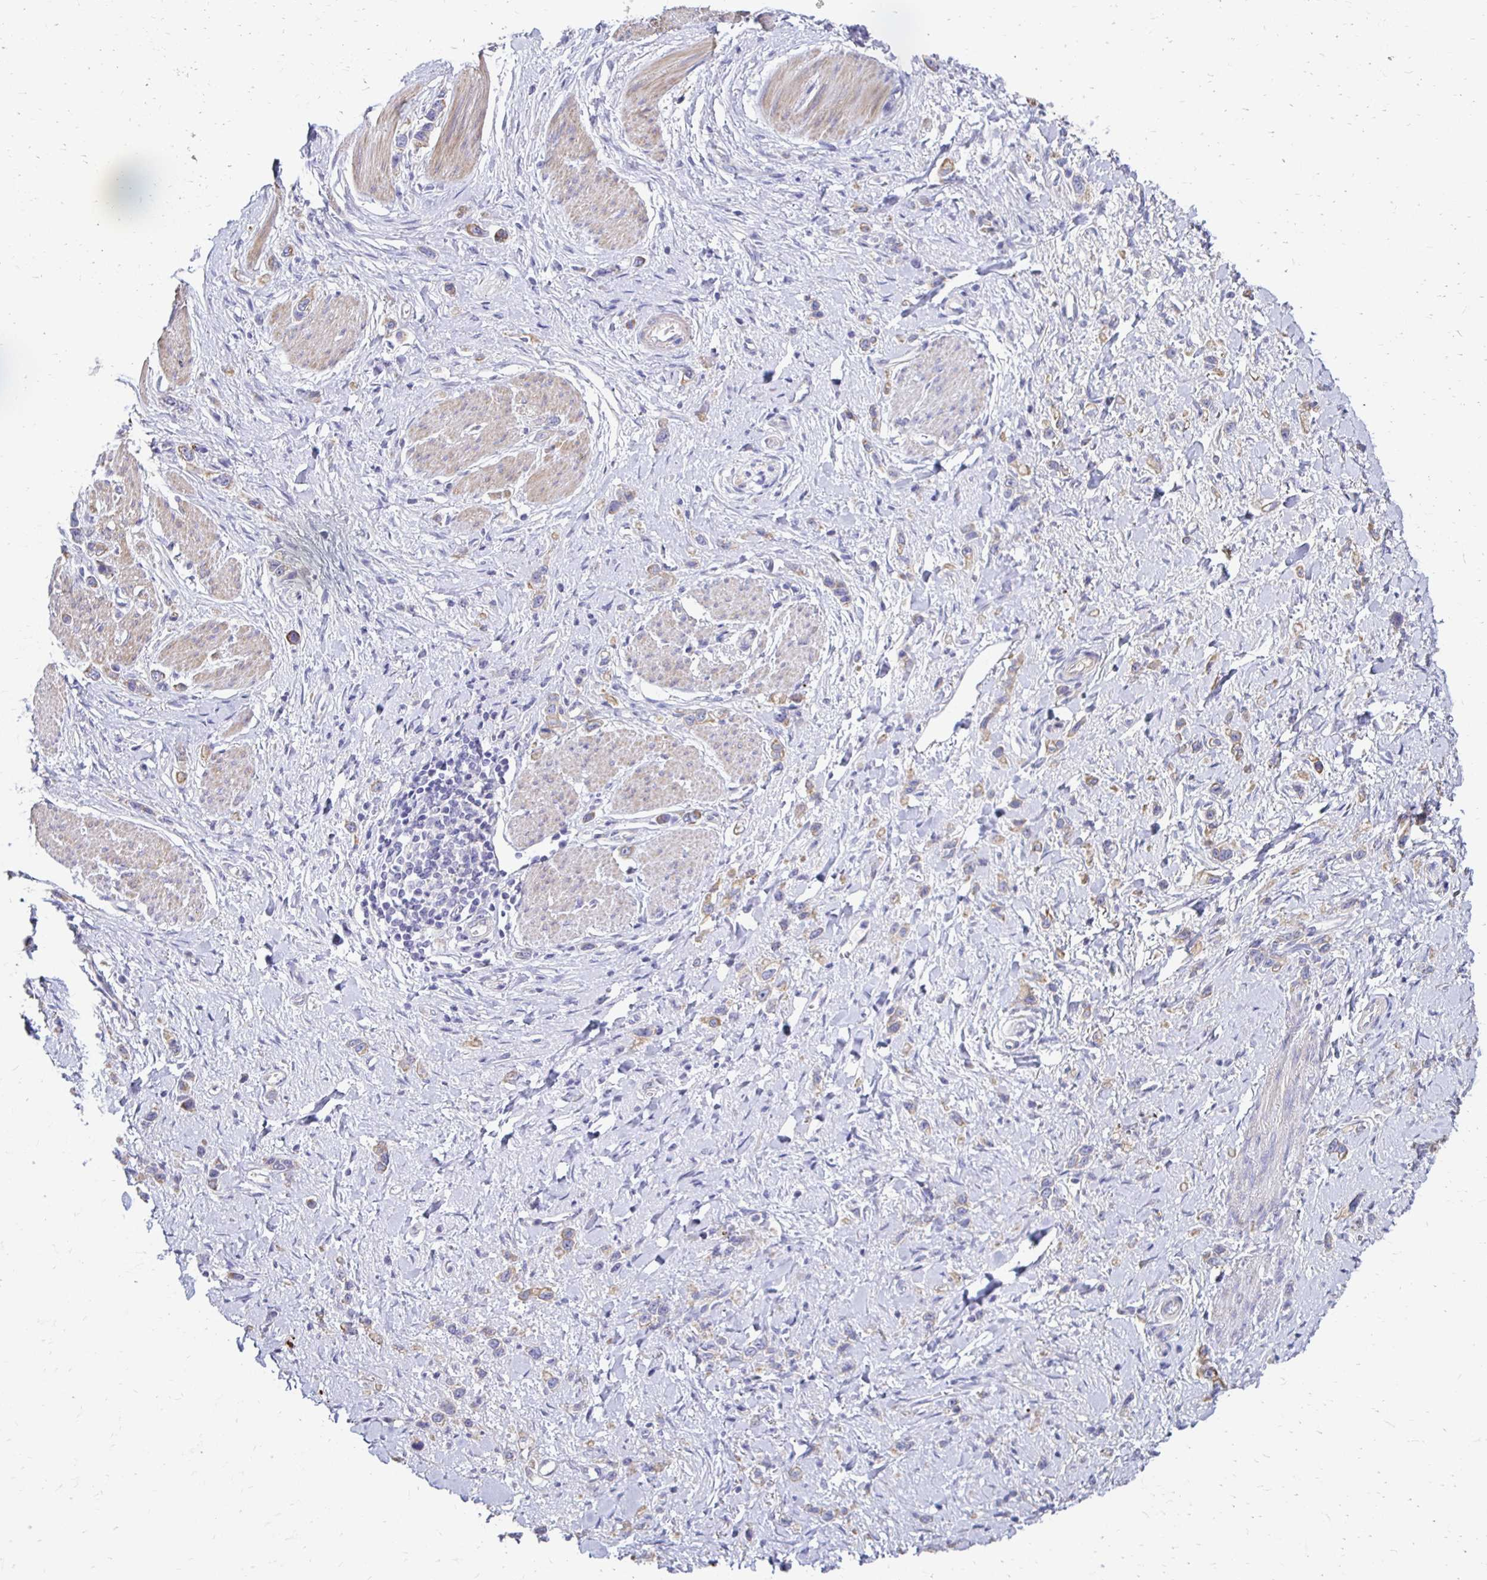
{"staining": {"intensity": "weak", "quantity": "<25%", "location": "cytoplasmic/membranous"}, "tissue": "stomach cancer", "cell_type": "Tumor cells", "image_type": "cancer", "snomed": [{"axis": "morphology", "description": "Adenocarcinoma, NOS"}, {"axis": "topography", "description": "Stomach"}], "caption": "Immunohistochemistry (IHC) image of human stomach cancer stained for a protein (brown), which demonstrates no expression in tumor cells.", "gene": "AKAP6", "patient": {"sex": "female", "age": 65}}